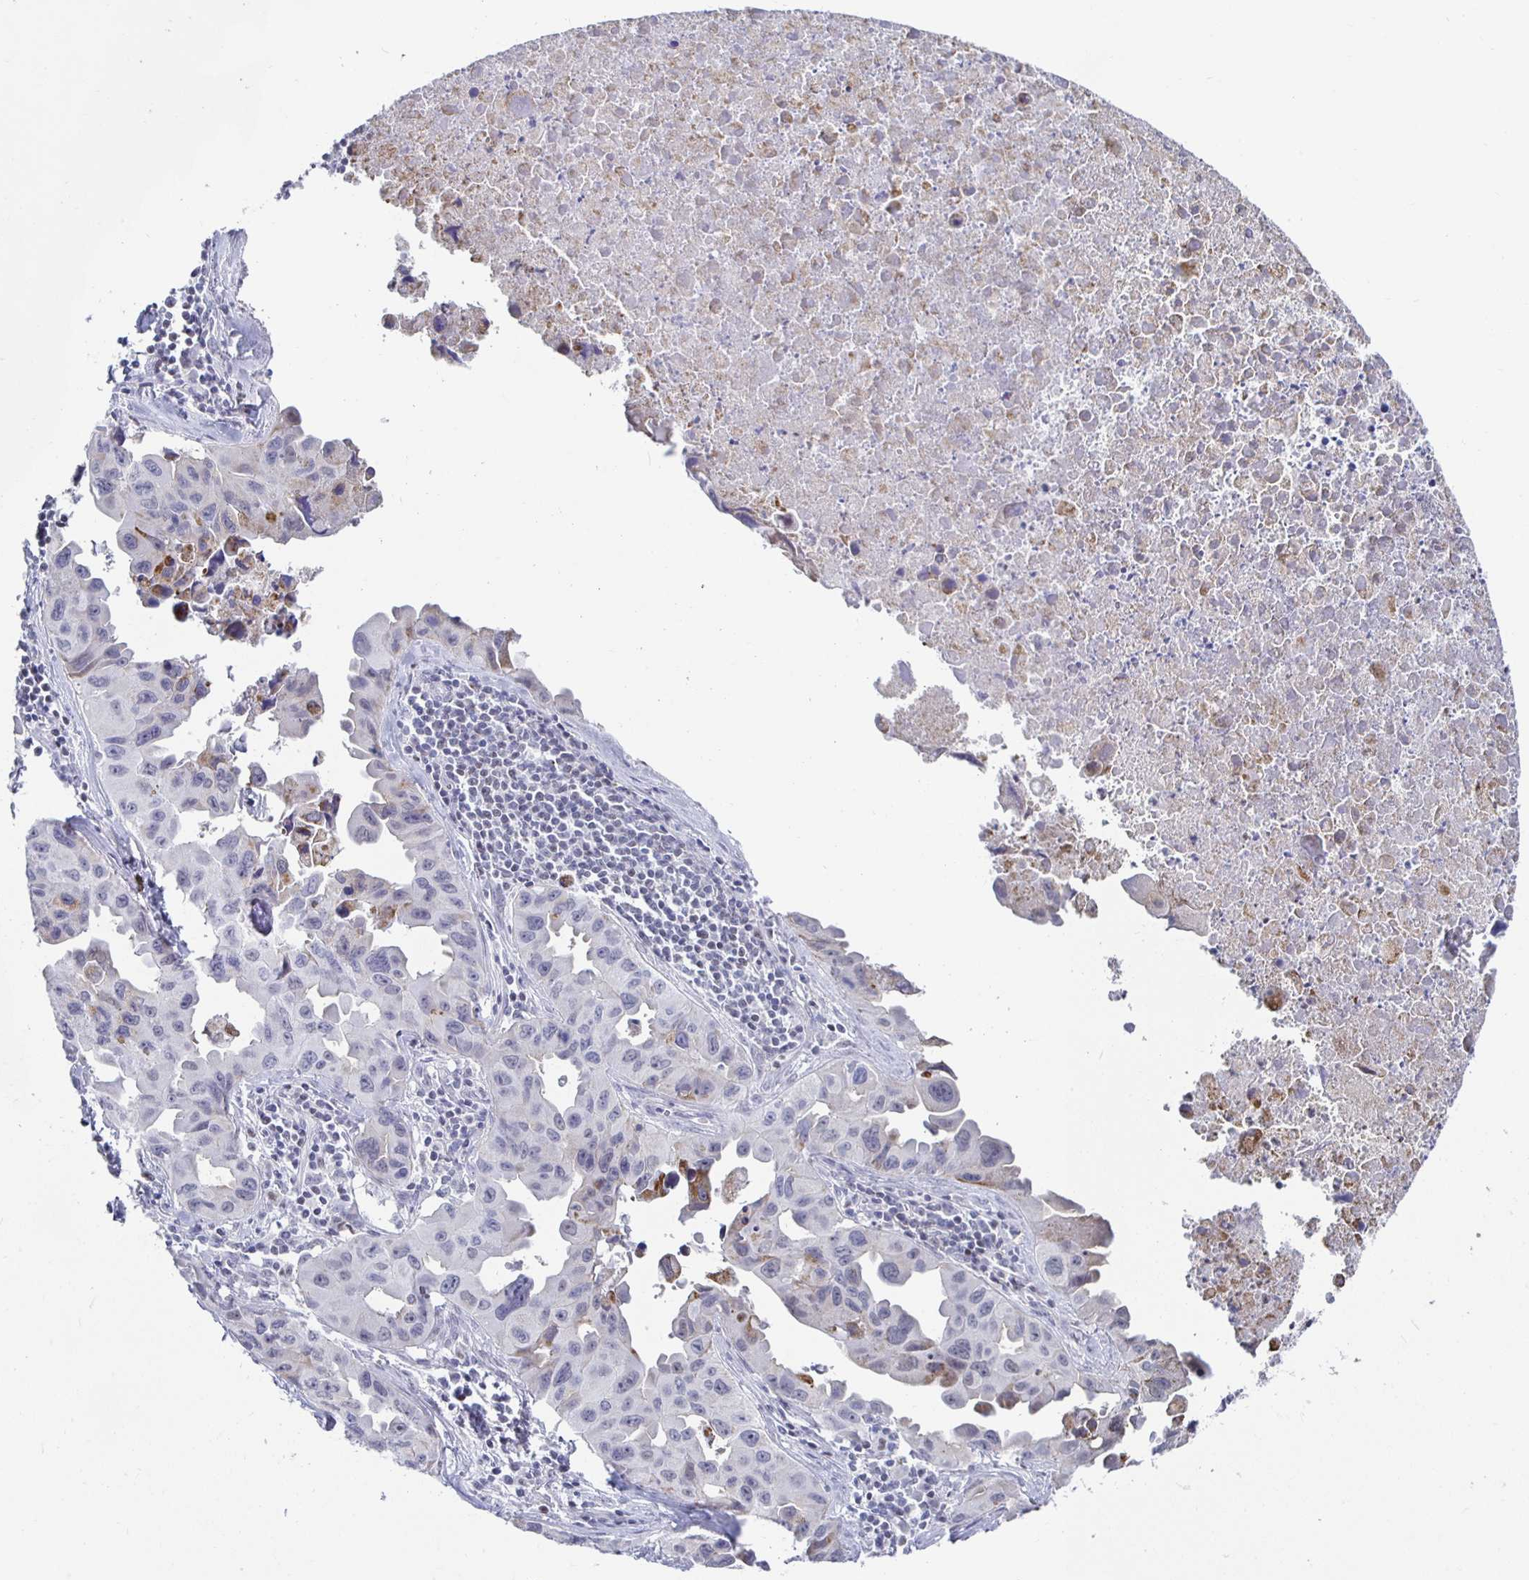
{"staining": {"intensity": "negative", "quantity": "none", "location": "none"}, "tissue": "lung cancer", "cell_type": "Tumor cells", "image_type": "cancer", "snomed": [{"axis": "morphology", "description": "Adenocarcinoma, NOS"}, {"axis": "topography", "description": "Lymph node"}, {"axis": "topography", "description": "Lung"}], "caption": "This is a micrograph of immunohistochemistry (IHC) staining of lung cancer (adenocarcinoma), which shows no positivity in tumor cells.", "gene": "NOCT", "patient": {"sex": "male", "age": 64}}